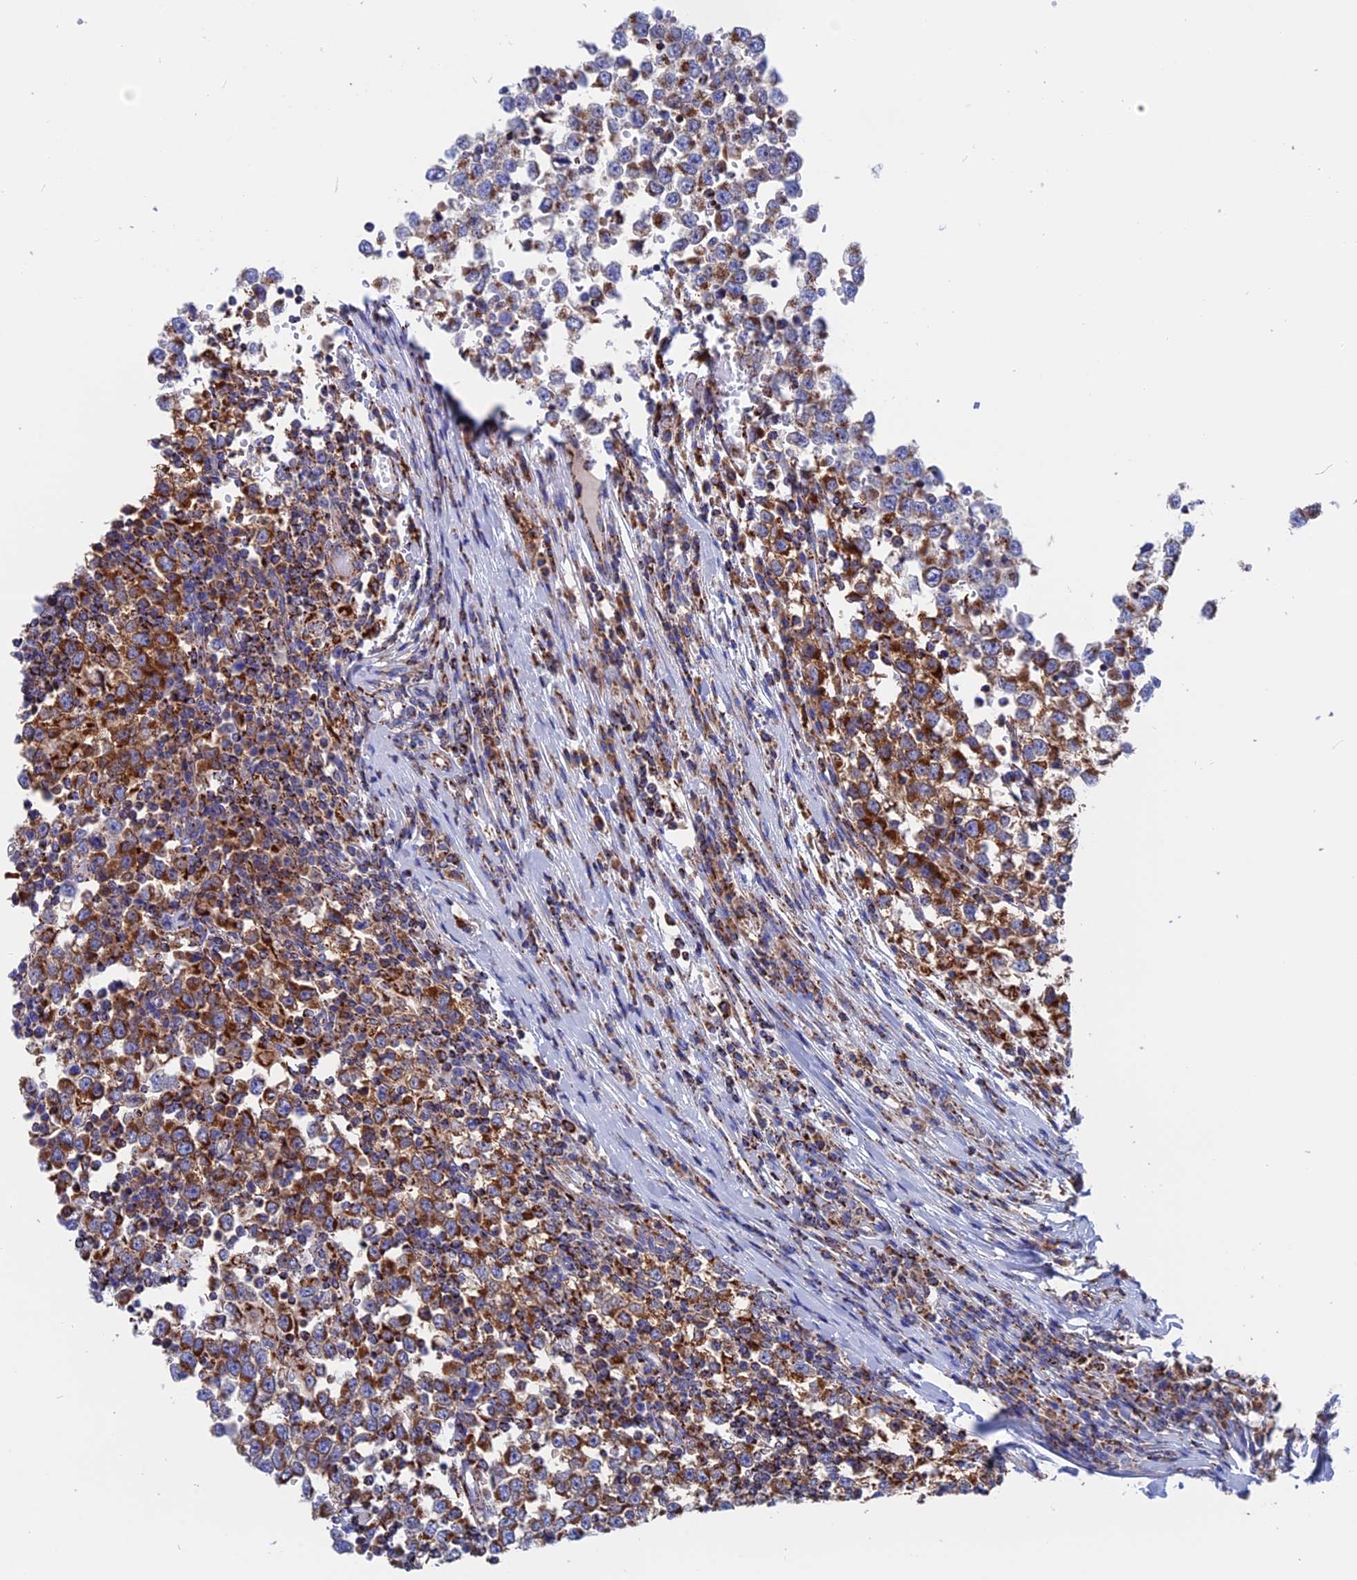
{"staining": {"intensity": "strong", "quantity": "25%-75%", "location": "cytoplasmic/membranous"}, "tissue": "testis cancer", "cell_type": "Tumor cells", "image_type": "cancer", "snomed": [{"axis": "morphology", "description": "Seminoma, NOS"}, {"axis": "topography", "description": "Testis"}], "caption": "Strong cytoplasmic/membranous expression is present in approximately 25%-75% of tumor cells in testis cancer. Using DAB (brown) and hematoxylin (blue) stains, captured at high magnification using brightfield microscopy.", "gene": "WDR83", "patient": {"sex": "male", "age": 65}}